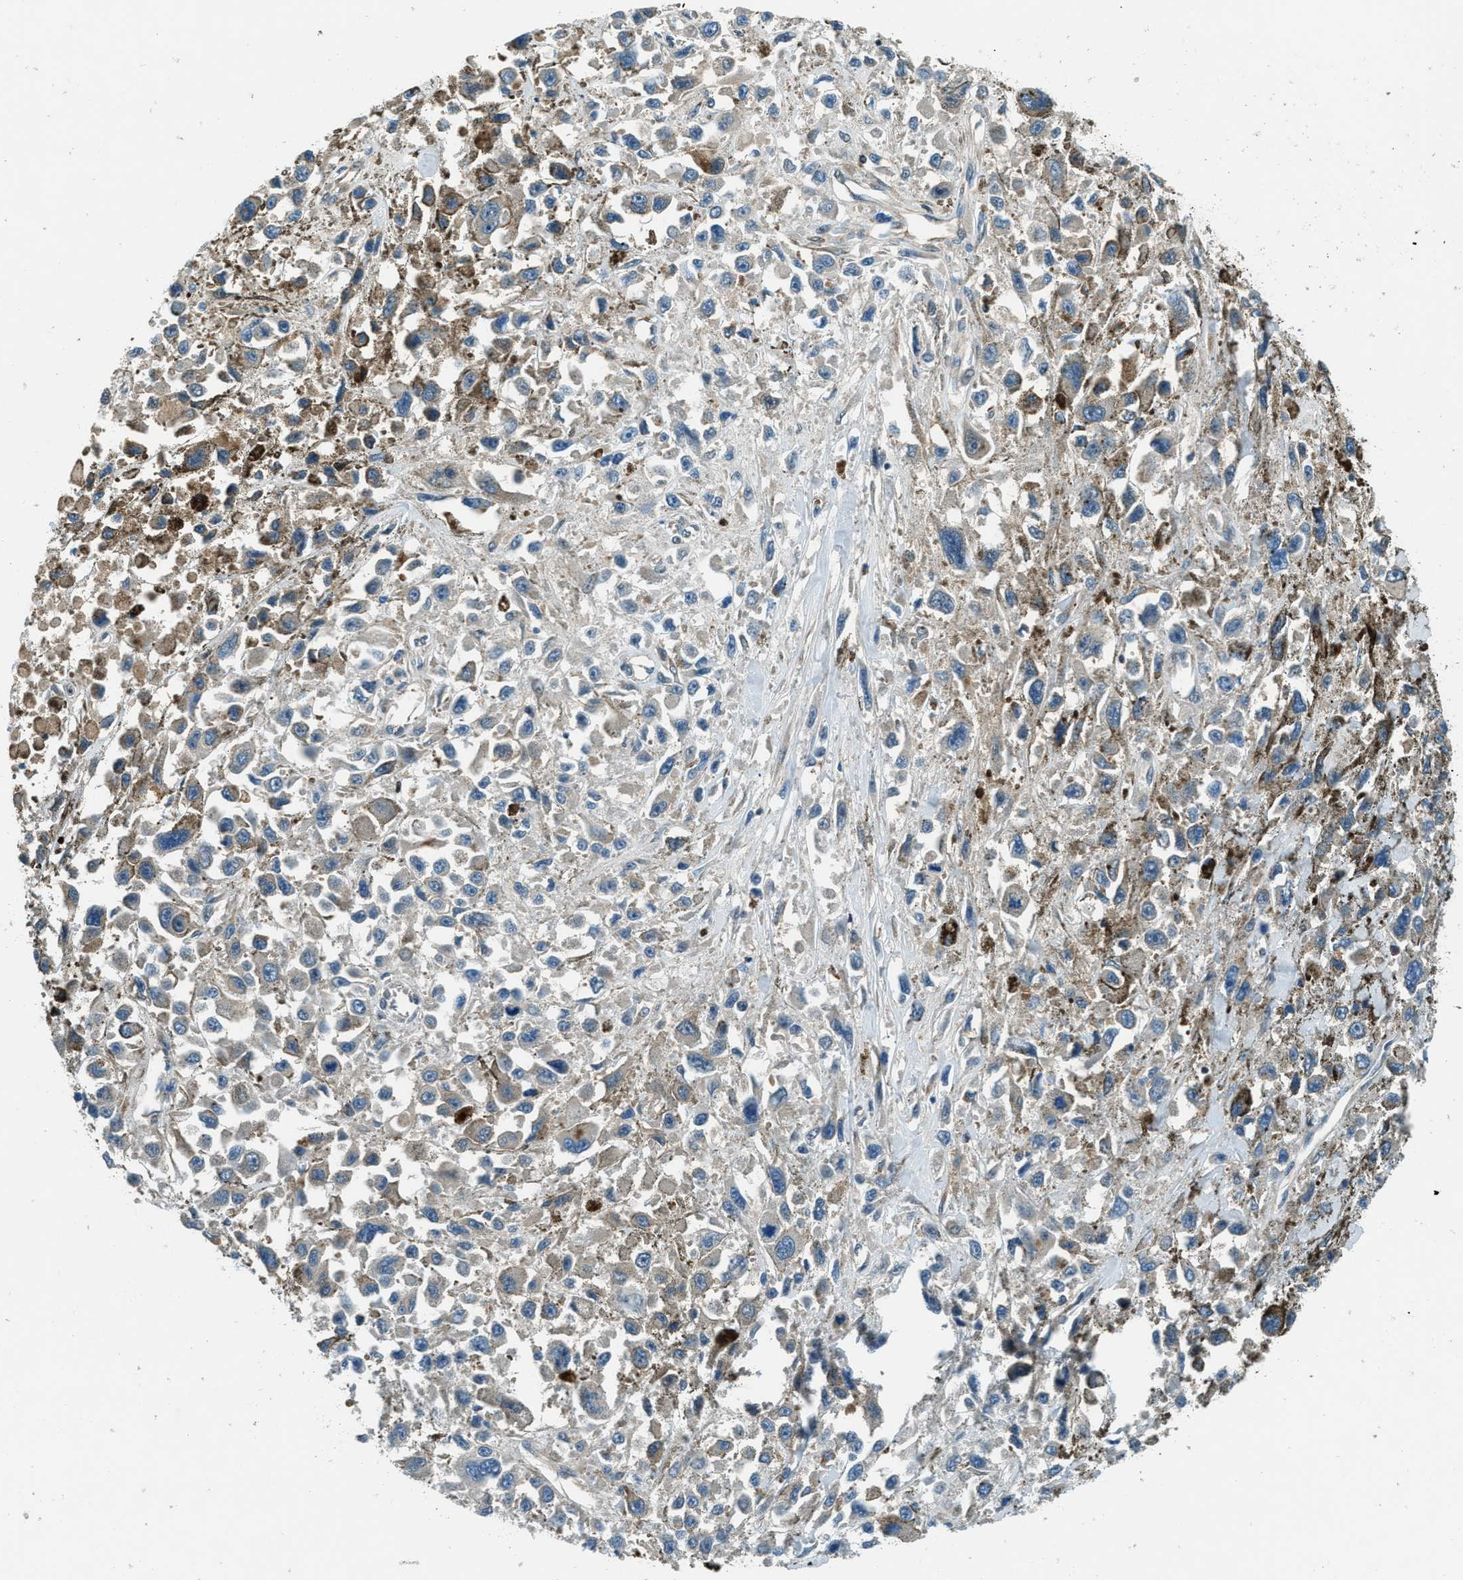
{"staining": {"intensity": "negative", "quantity": "none", "location": "none"}, "tissue": "melanoma", "cell_type": "Tumor cells", "image_type": "cancer", "snomed": [{"axis": "morphology", "description": "Malignant melanoma, Metastatic site"}, {"axis": "topography", "description": "Lymph node"}], "caption": "DAB (3,3'-diaminobenzidine) immunohistochemical staining of melanoma displays no significant positivity in tumor cells. (DAB IHC with hematoxylin counter stain).", "gene": "HEBP2", "patient": {"sex": "male", "age": 59}}